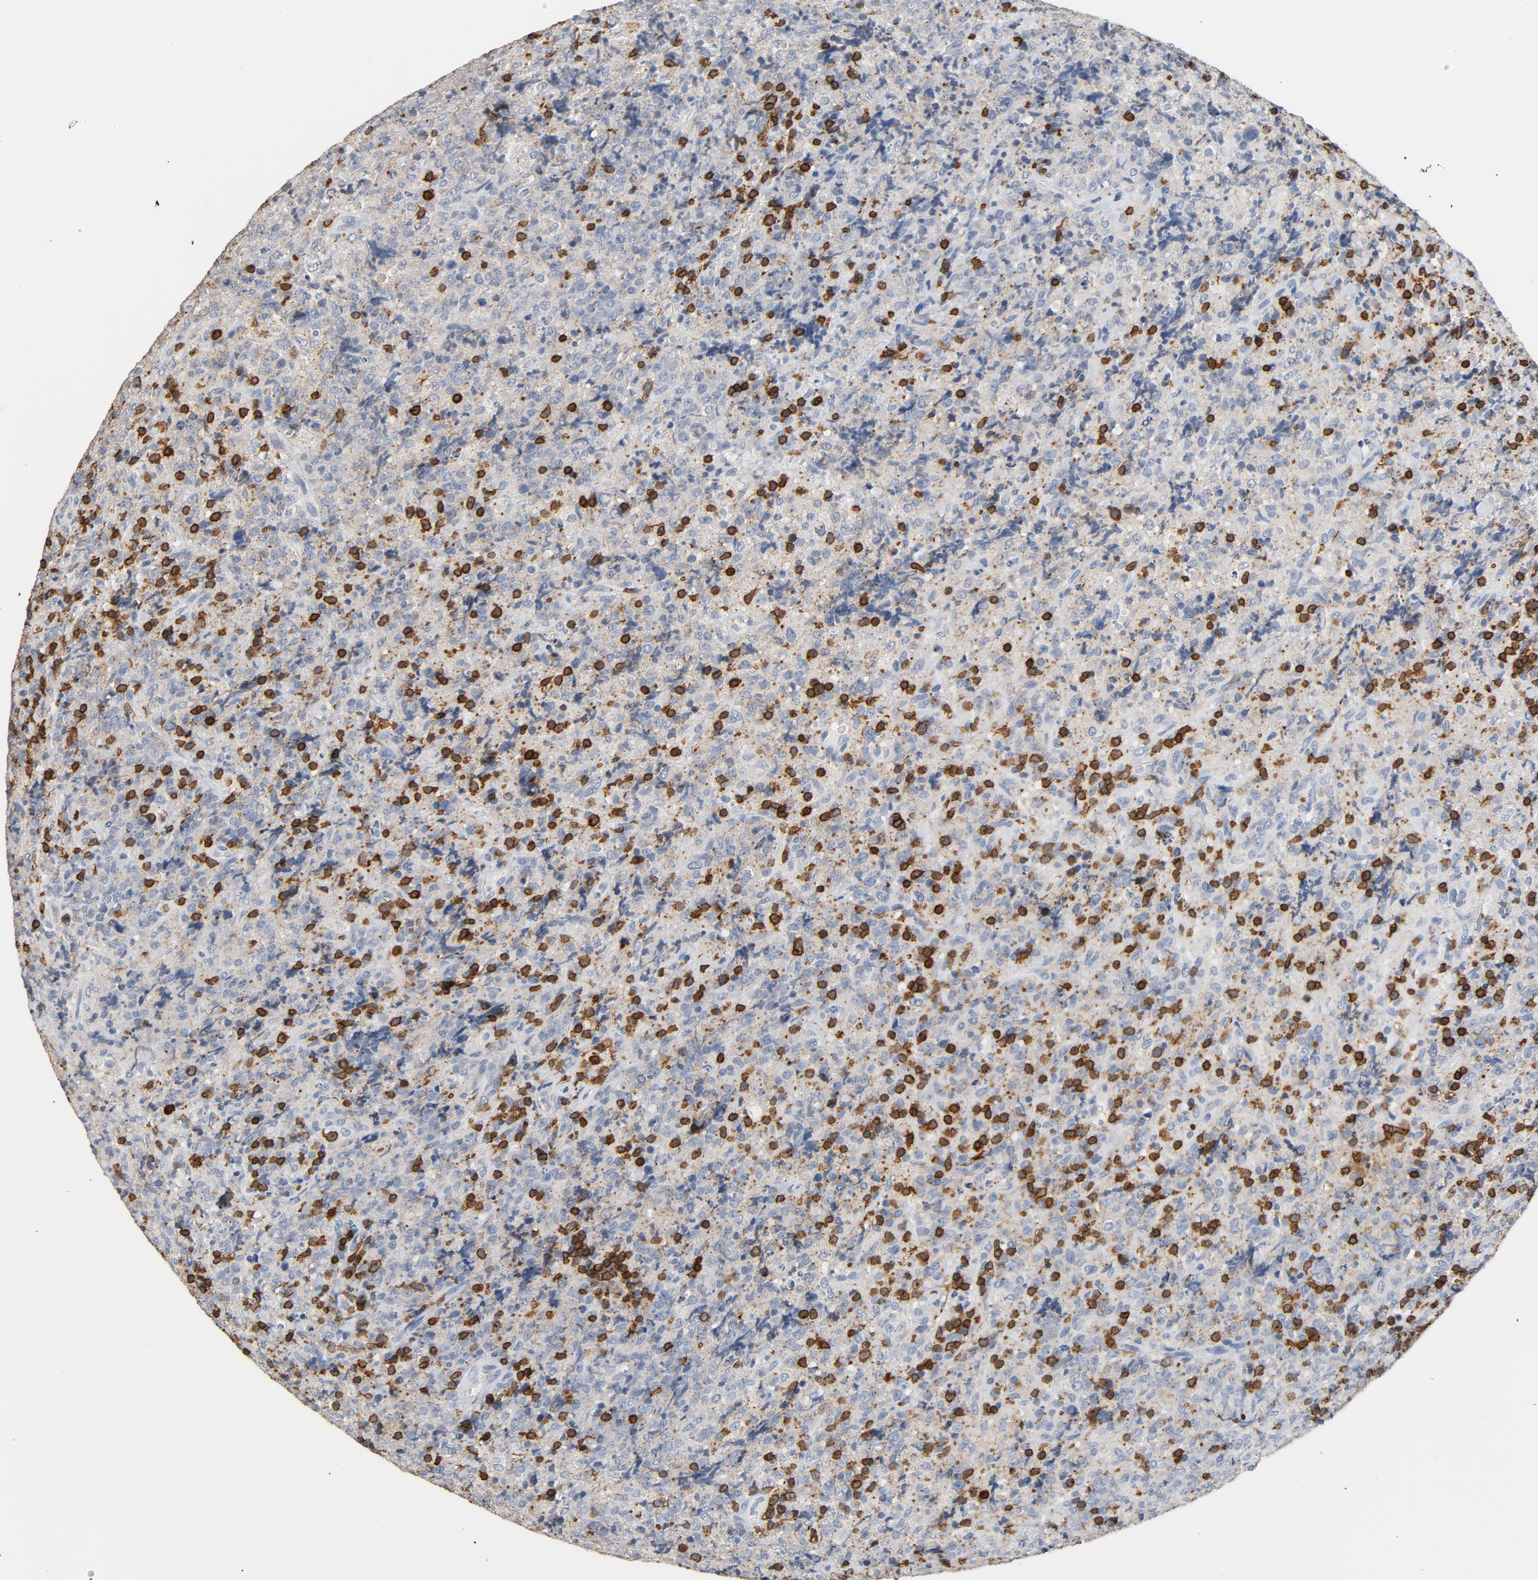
{"staining": {"intensity": "strong", "quantity": "25%-75%", "location": "cytoplasmic/membranous"}, "tissue": "lymphoma", "cell_type": "Tumor cells", "image_type": "cancer", "snomed": [{"axis": "morphology", "description": "Malignant lymphoma, non-Hodgkin's type, High grade"}, {"axis": "topography", "description": "Tonsil"}], "caption": "Tumor cells reveal high levels of strong cytoplasmic/membranous staining in approximately 25%-75% of cells in lymphoma. Immunohistochemistry (ihc) stains the protein in brown and the nuclei are stained blue.", "gene": "CD247", "patient": {"sex": "female", "age": 36}}